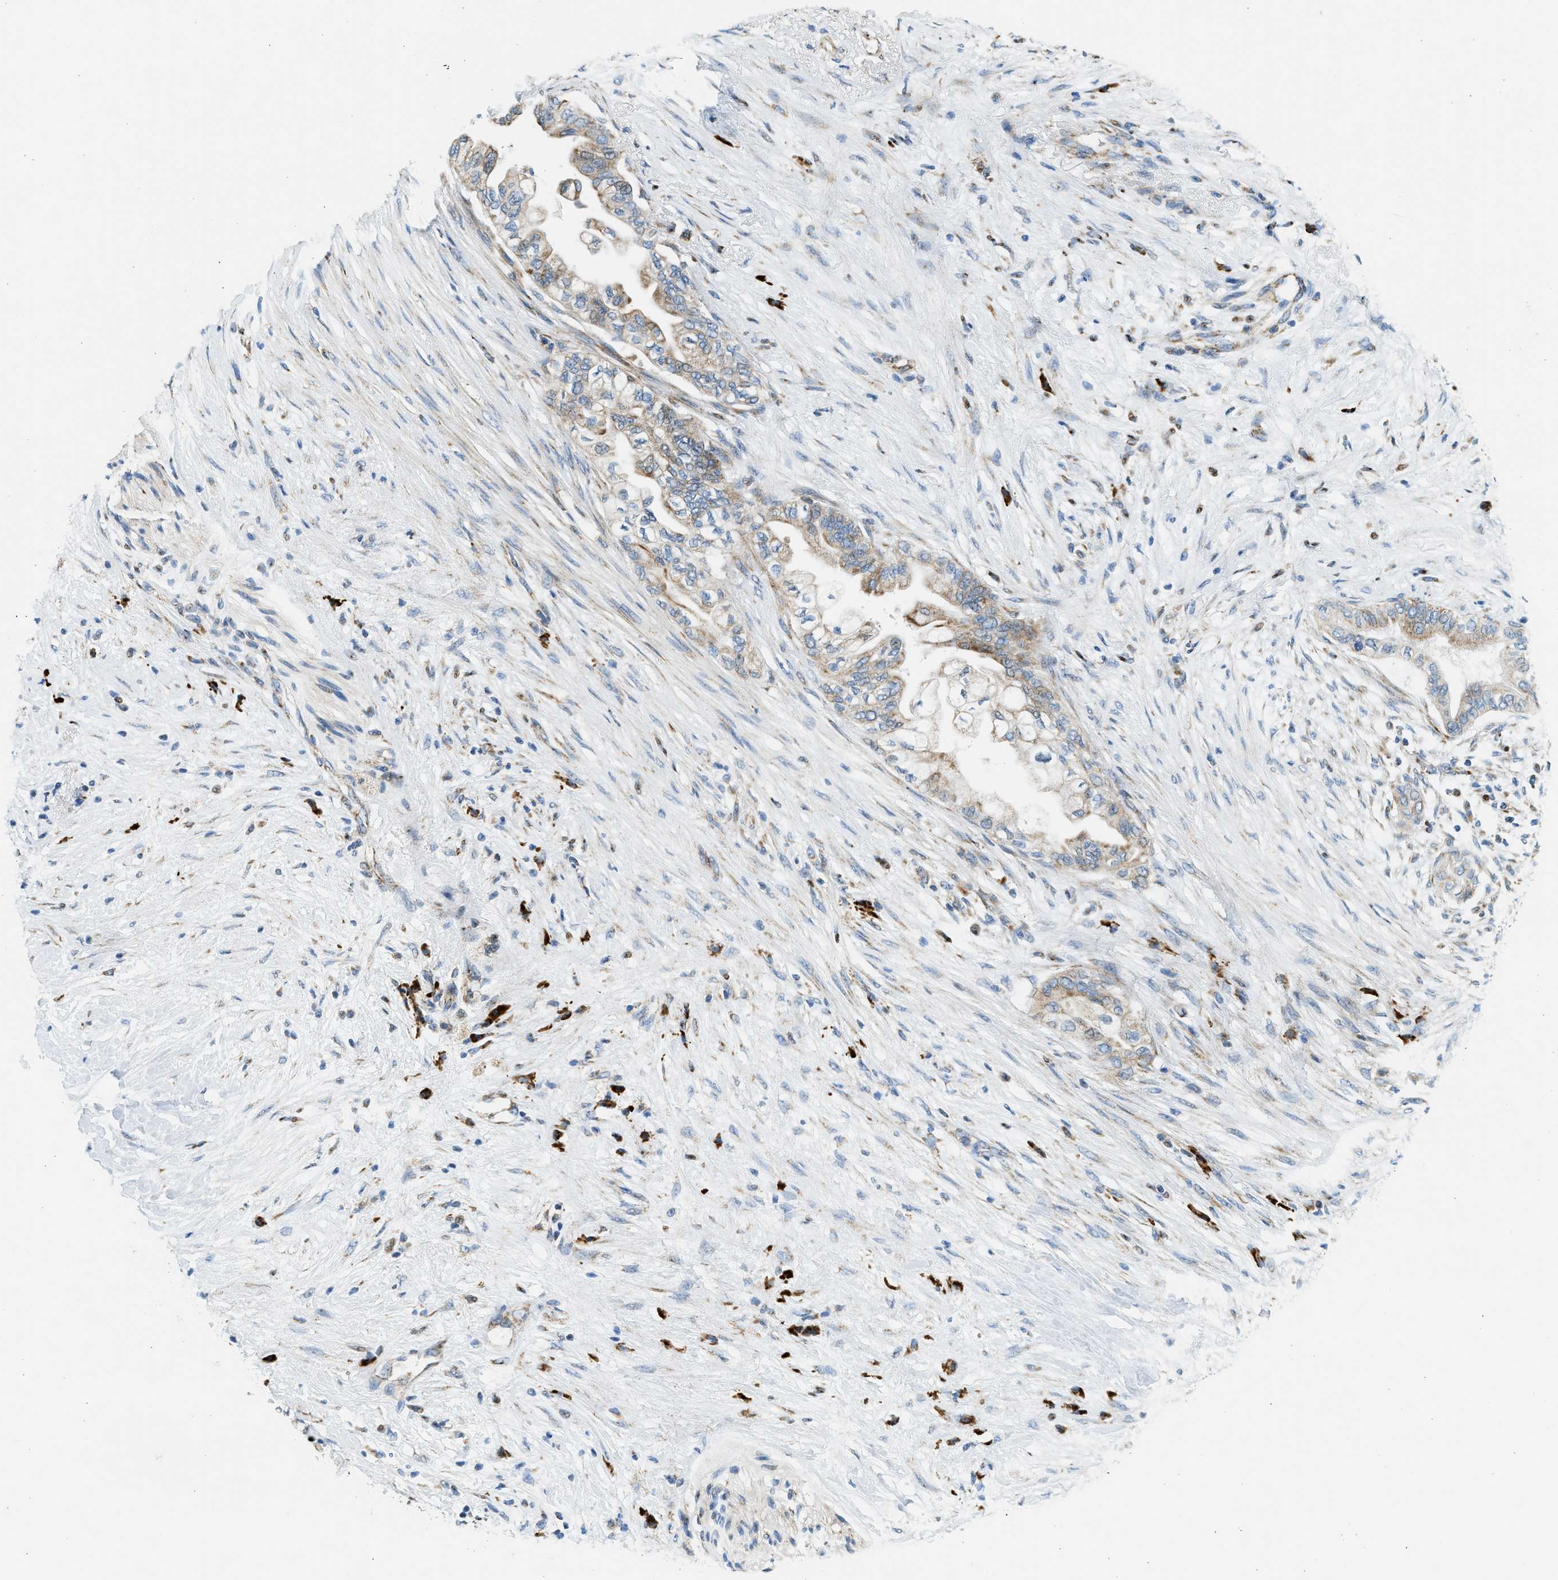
{"staining": {"intensity": "moderate", "quantity": ">75%", "location": "cytoplasmic/membranous"}, "tissue": "pancreatic cancer", "cell_type": "Tumor cells", "image_type": "cancer", "snomed": [{"axis": "morphology", "description": "Normal tissue, NOS"}, {"axis": "morphology", "description": "Adenocarcinoma, NOS"}, {"axis": "topography", "description": "Pancreas"}, {"axis": "topography", "description": "Duodenum"}], "caption": "Protein expression analysis of adenocarcinoma (pancreatic) reveals moderate cytoplasmic/membranous expression in approximately >75% of tumor cells.", "gene": "KCNMB3", "patient": {"sex": "female", "age": 60}}